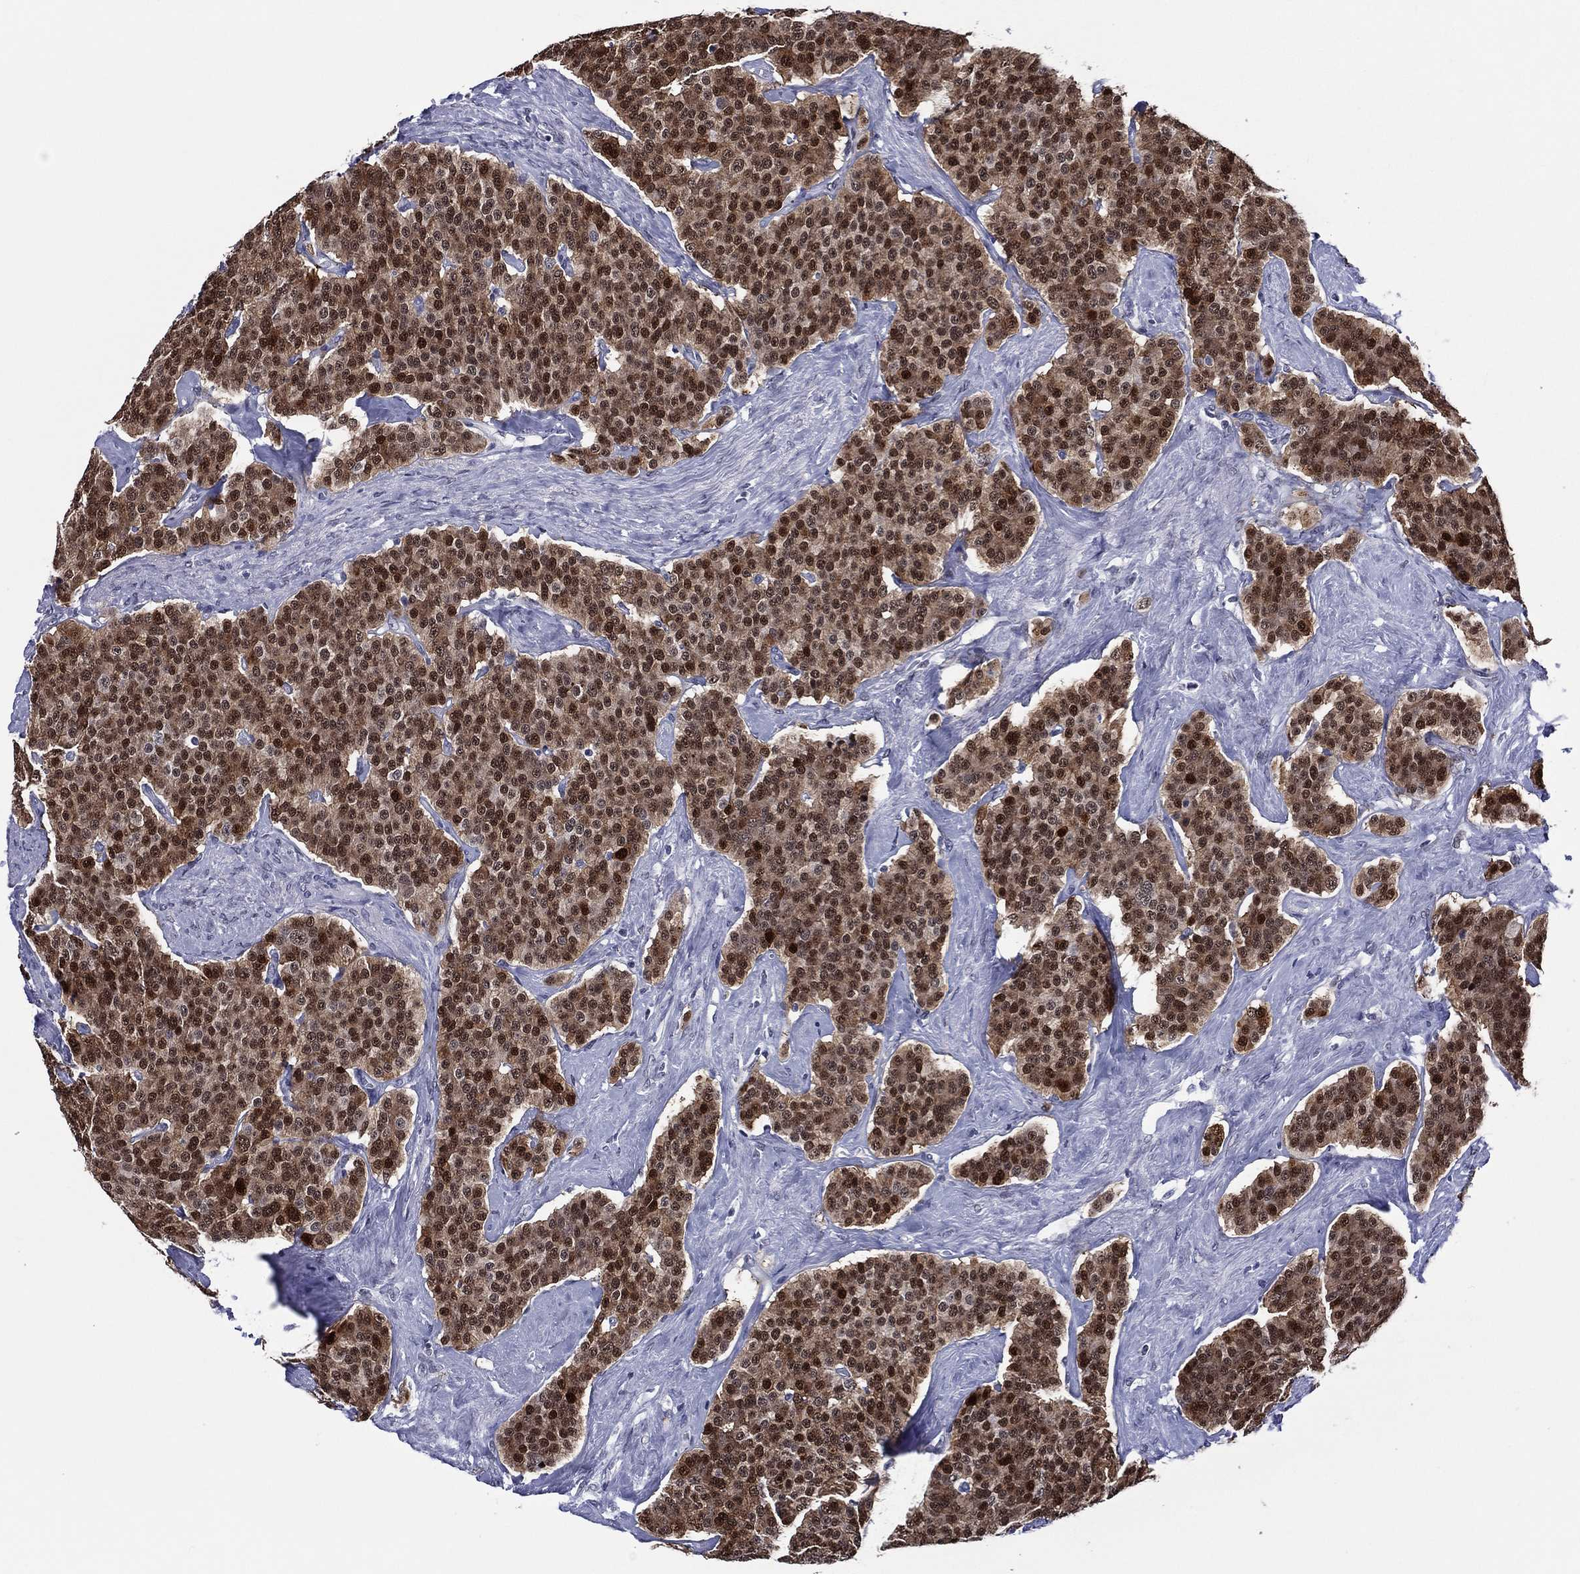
{"staining": {"intensity": "strong", "quantity": ">75%", "location": "cytoplasmic/membranous,nuclear"}, "tissue": "carcinoid", "cell_type": "Tumor cells", "image_type": "cancer", "snomed": [{"axis": "morphology", "description": "Carcinoid, malignant, NOS"}, {"axis": "topography", "description": "Small intestine"}], "caption": "A high amount of strong cytoplasmic/membranous and nuclear expression is identified in about >75% of tumor cells in carcinoid tissue. The staining was performed using DAB (3,3'-diaminobenzidine), with brown indicating positive protein expression. Nuclei are stained blue with hematoxylin.", "gene": "GATA6", "patient": {"sex": "female", "age": 58}}